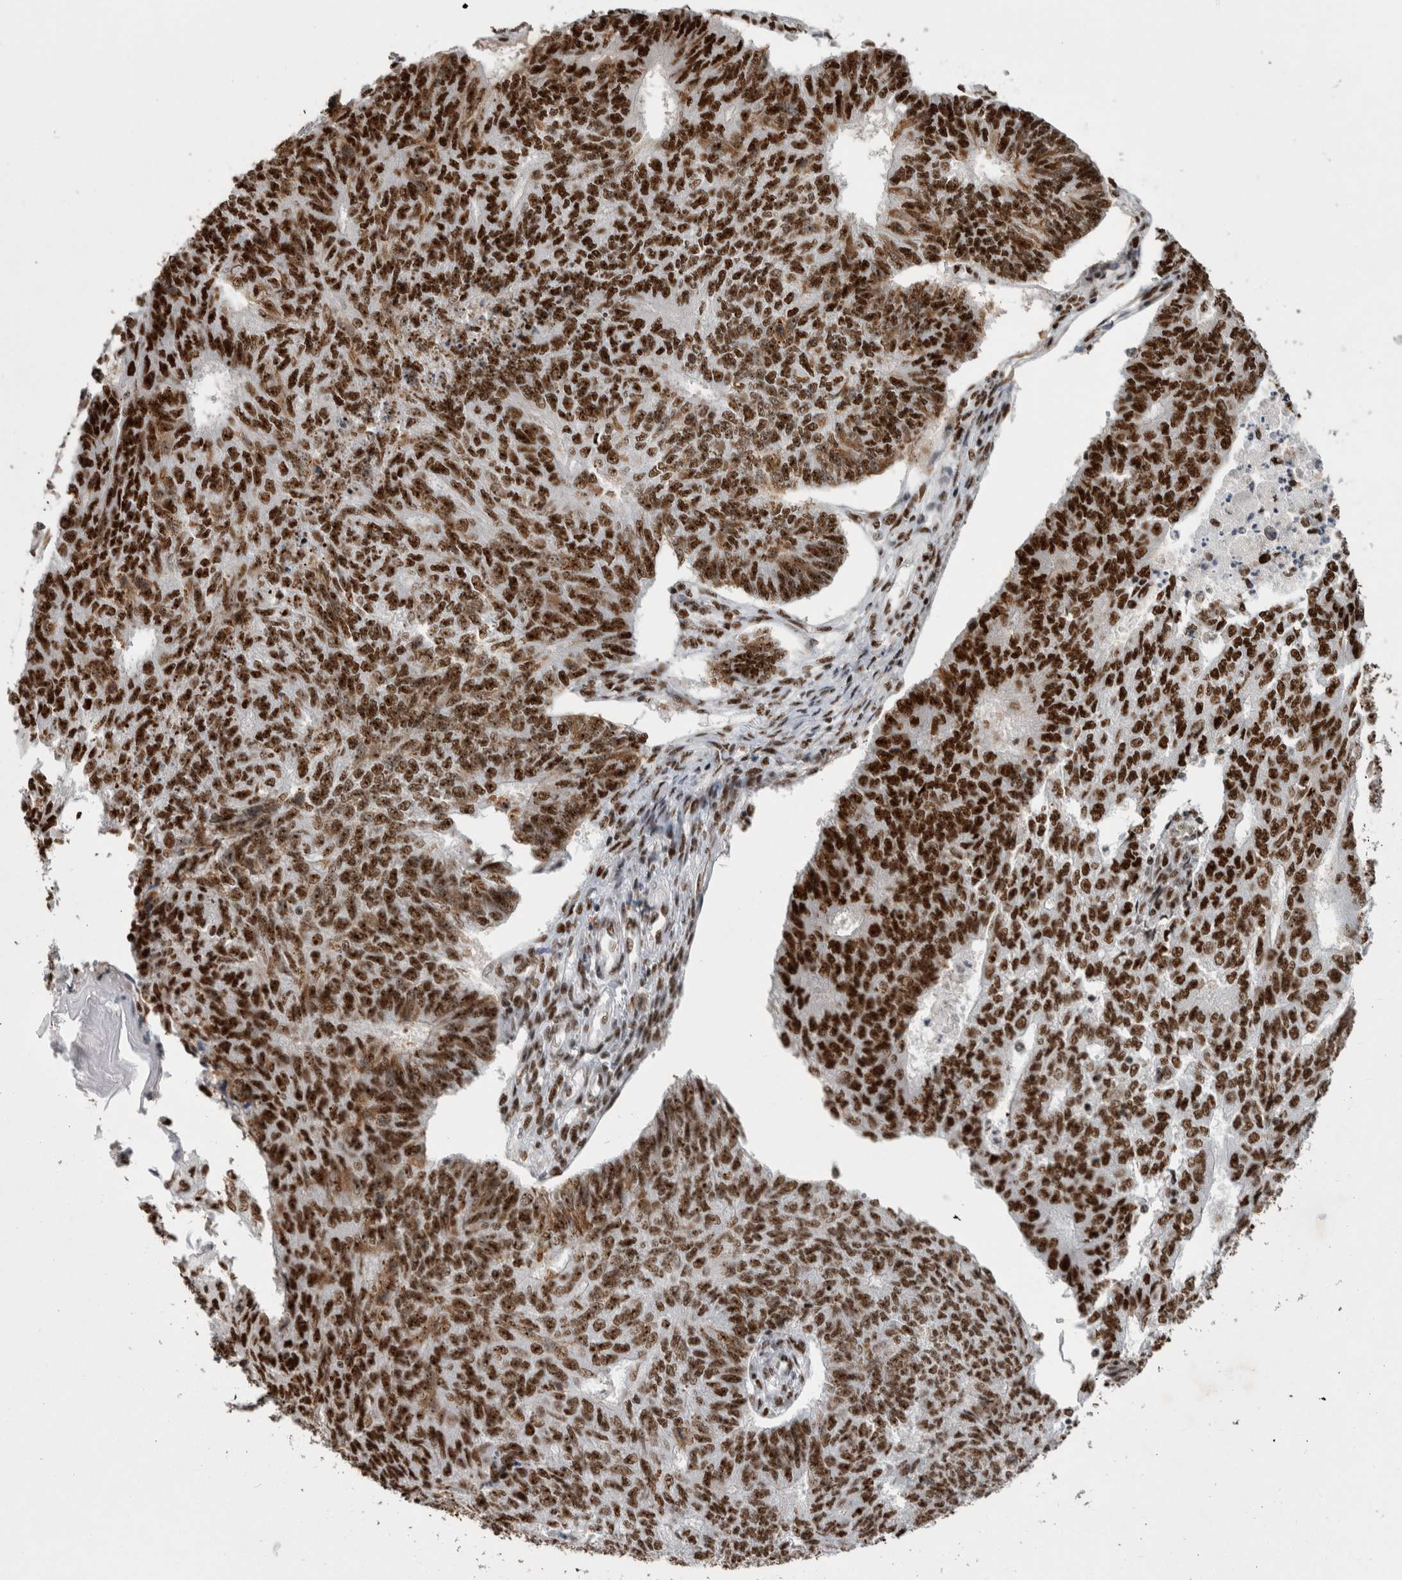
{"staining": {"intensity": "strong", "quantity": ">75%", "location": "nuclear"}, "tissue": "endometrial cancer", "cell_type": "Tumor cells", "image_type": "cancer", "snomed": [{"axis": "morphology", "description": "Adenocarcinoma, NOS"}, {"axis": "topography", "description": "Endometrium"}], "caption": "This photomicrograph exhibits endometrial adenocarcinoma stained with immunohistochemistry (IHC) to label a protein in brown. The nuclear of tumor cells show strong positivity for the protein. Nuclei are counter-stained blue.", "gene": "NCL", "patient": {"sex": "female", "age": 32}}